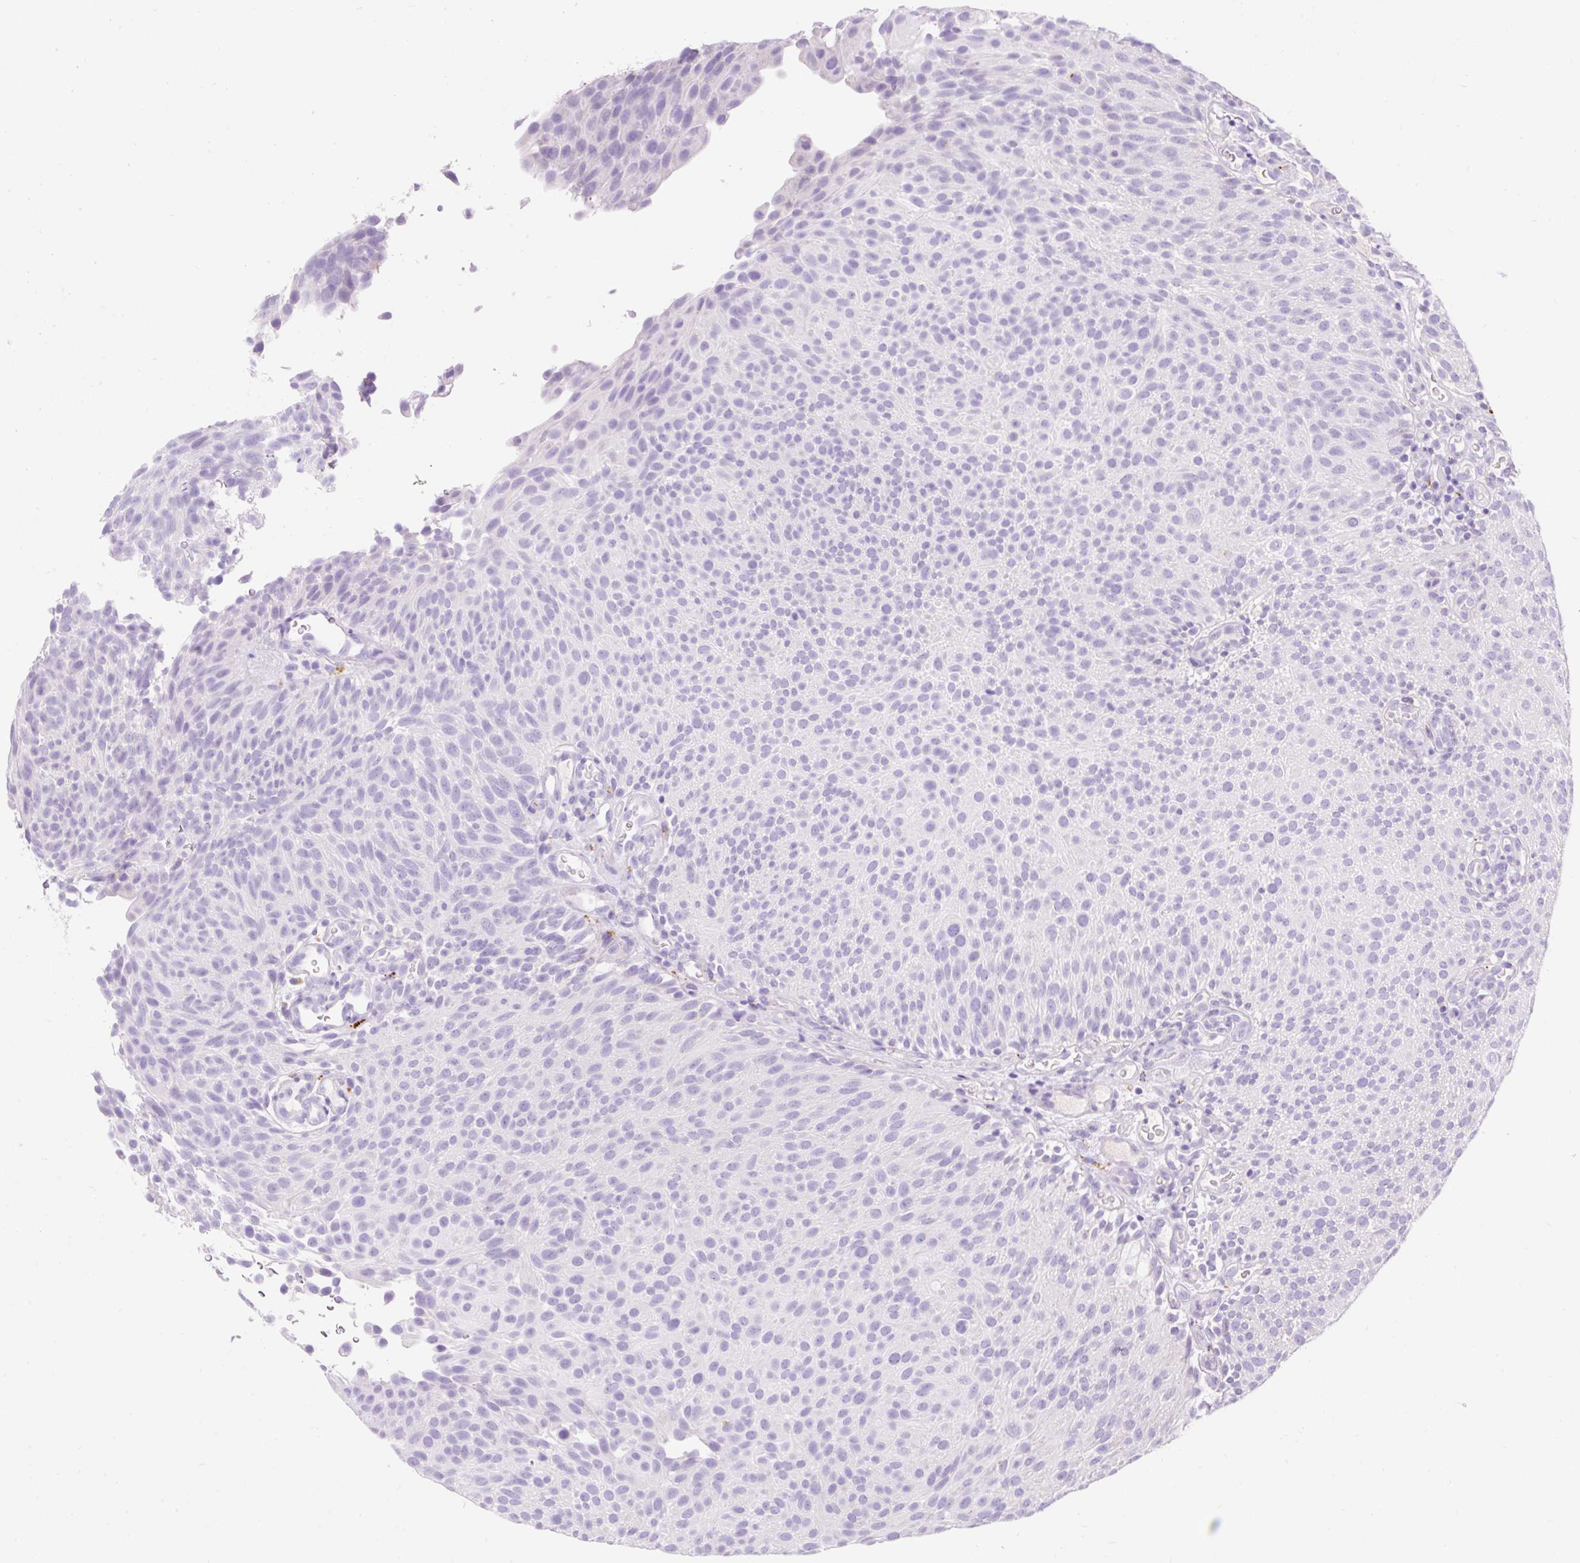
{"staining": {"intensity": "negative", "quantity": "none", "location": "none"}, "tissue": "urothelial cancer", "cell_type": "Tumor cells", "image_type": "cancer", "snomed": [{"axis": "morphology", "description": "Urothelial carcinoma, Low grade"}, {"axis": "topography", "description": "Urinary bladder"}], "caption": "Tumor cells show no significant protein positivity in urothelial cancer.", "gene": "HEXB", "patient": {"sex": "male", "age": 78}}